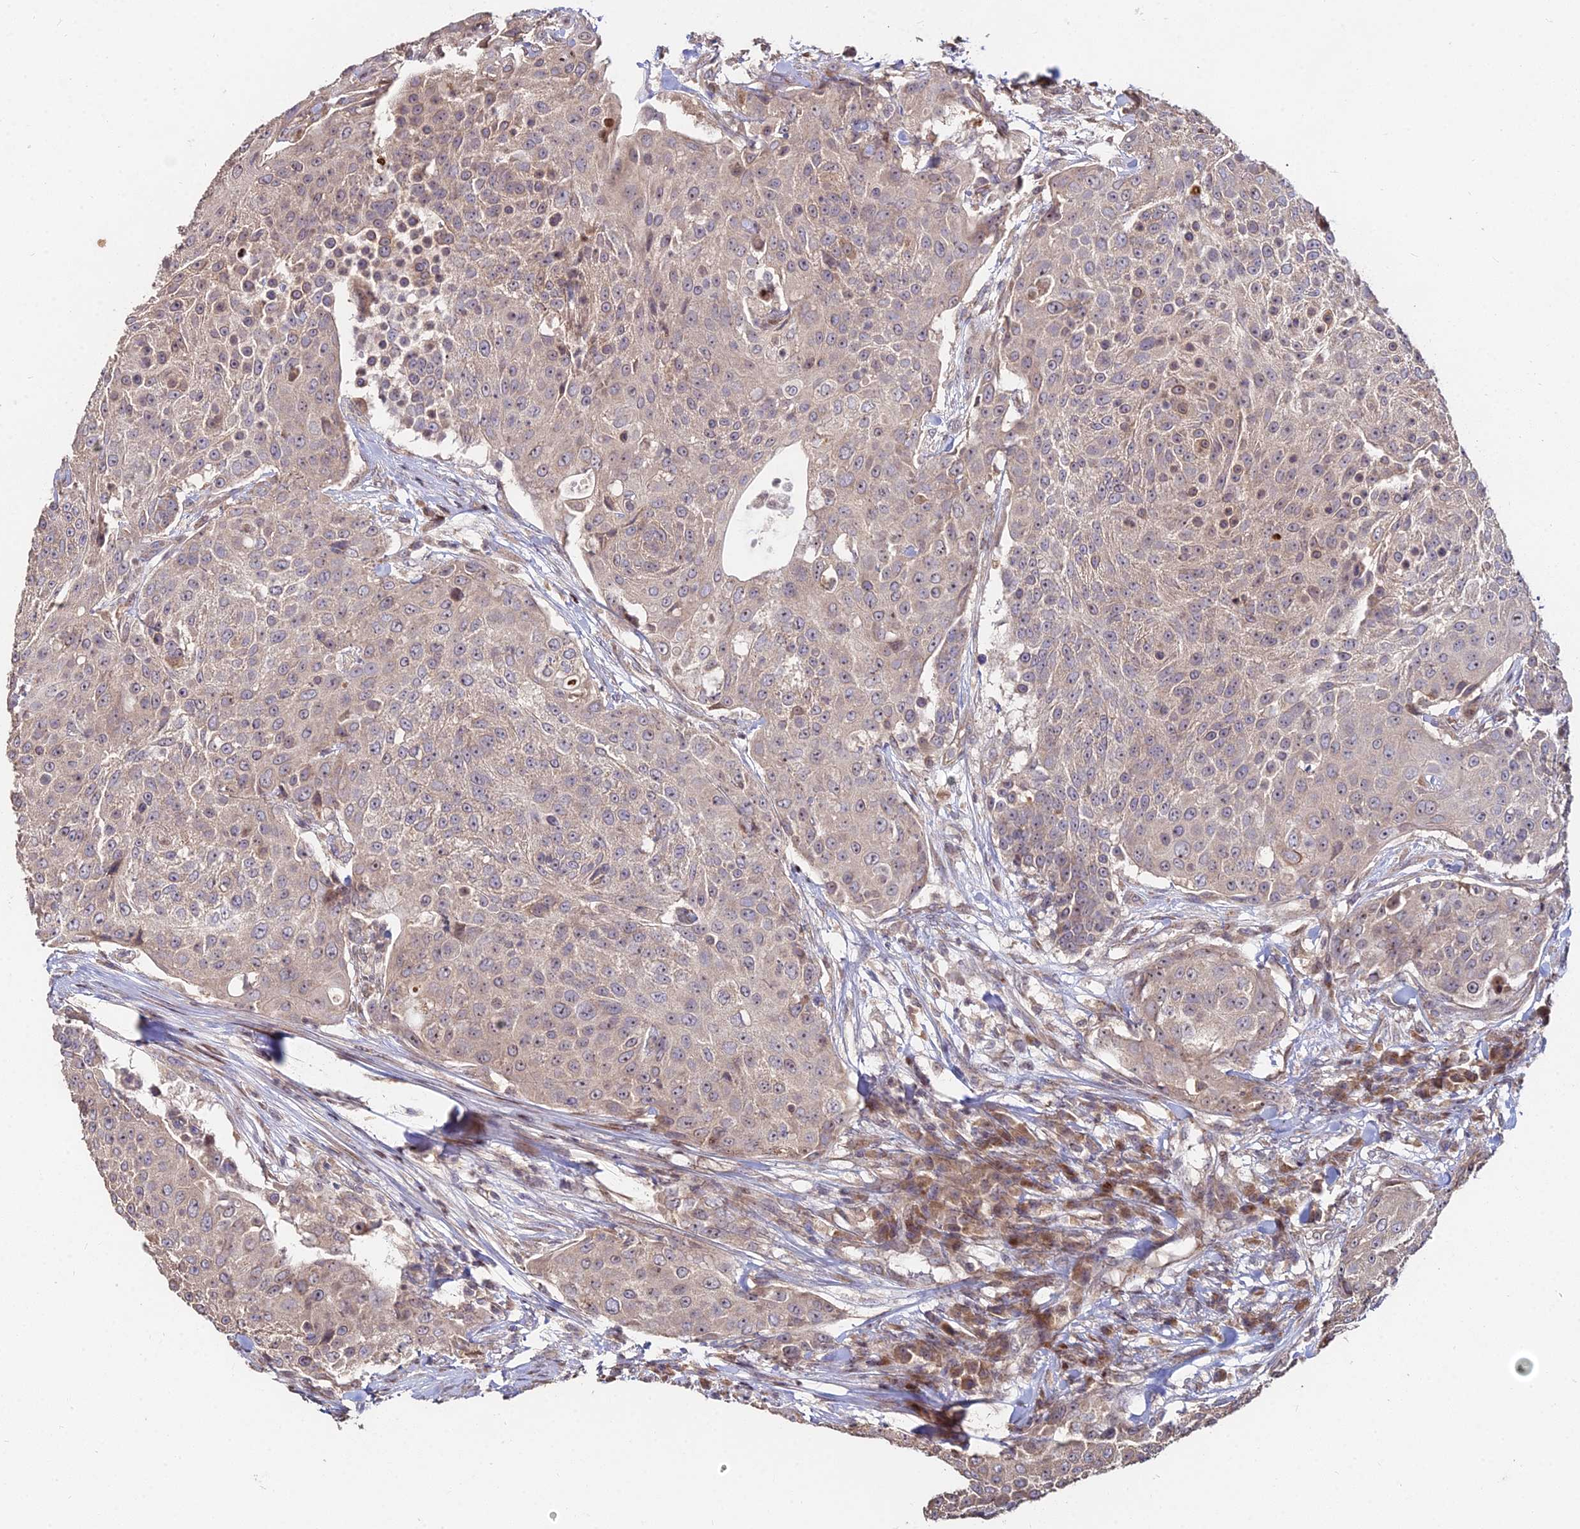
{"staining": {"intensity": "weak", "quantity": "25%-75%", "location": "cytoplasmic/membranous,nuclear"}, "tissue": "urothelial cancer", "cell_type": "Tumor cells", "image_type": "cancer", "snomed": [{"axis": "morphology", "description": "Urothelial carcinoma, High grade"}, {"axis": "topography", "description": "Urinary bladder"}], "caption": "High-grade urothelial carcinoma tissue exhibits weak cytoplasmic/membranous and nuclear positivity in about 25%-75% of tumor cells", "gene": "RBMS2", "patient": {"sex": "female", "age": 63}}